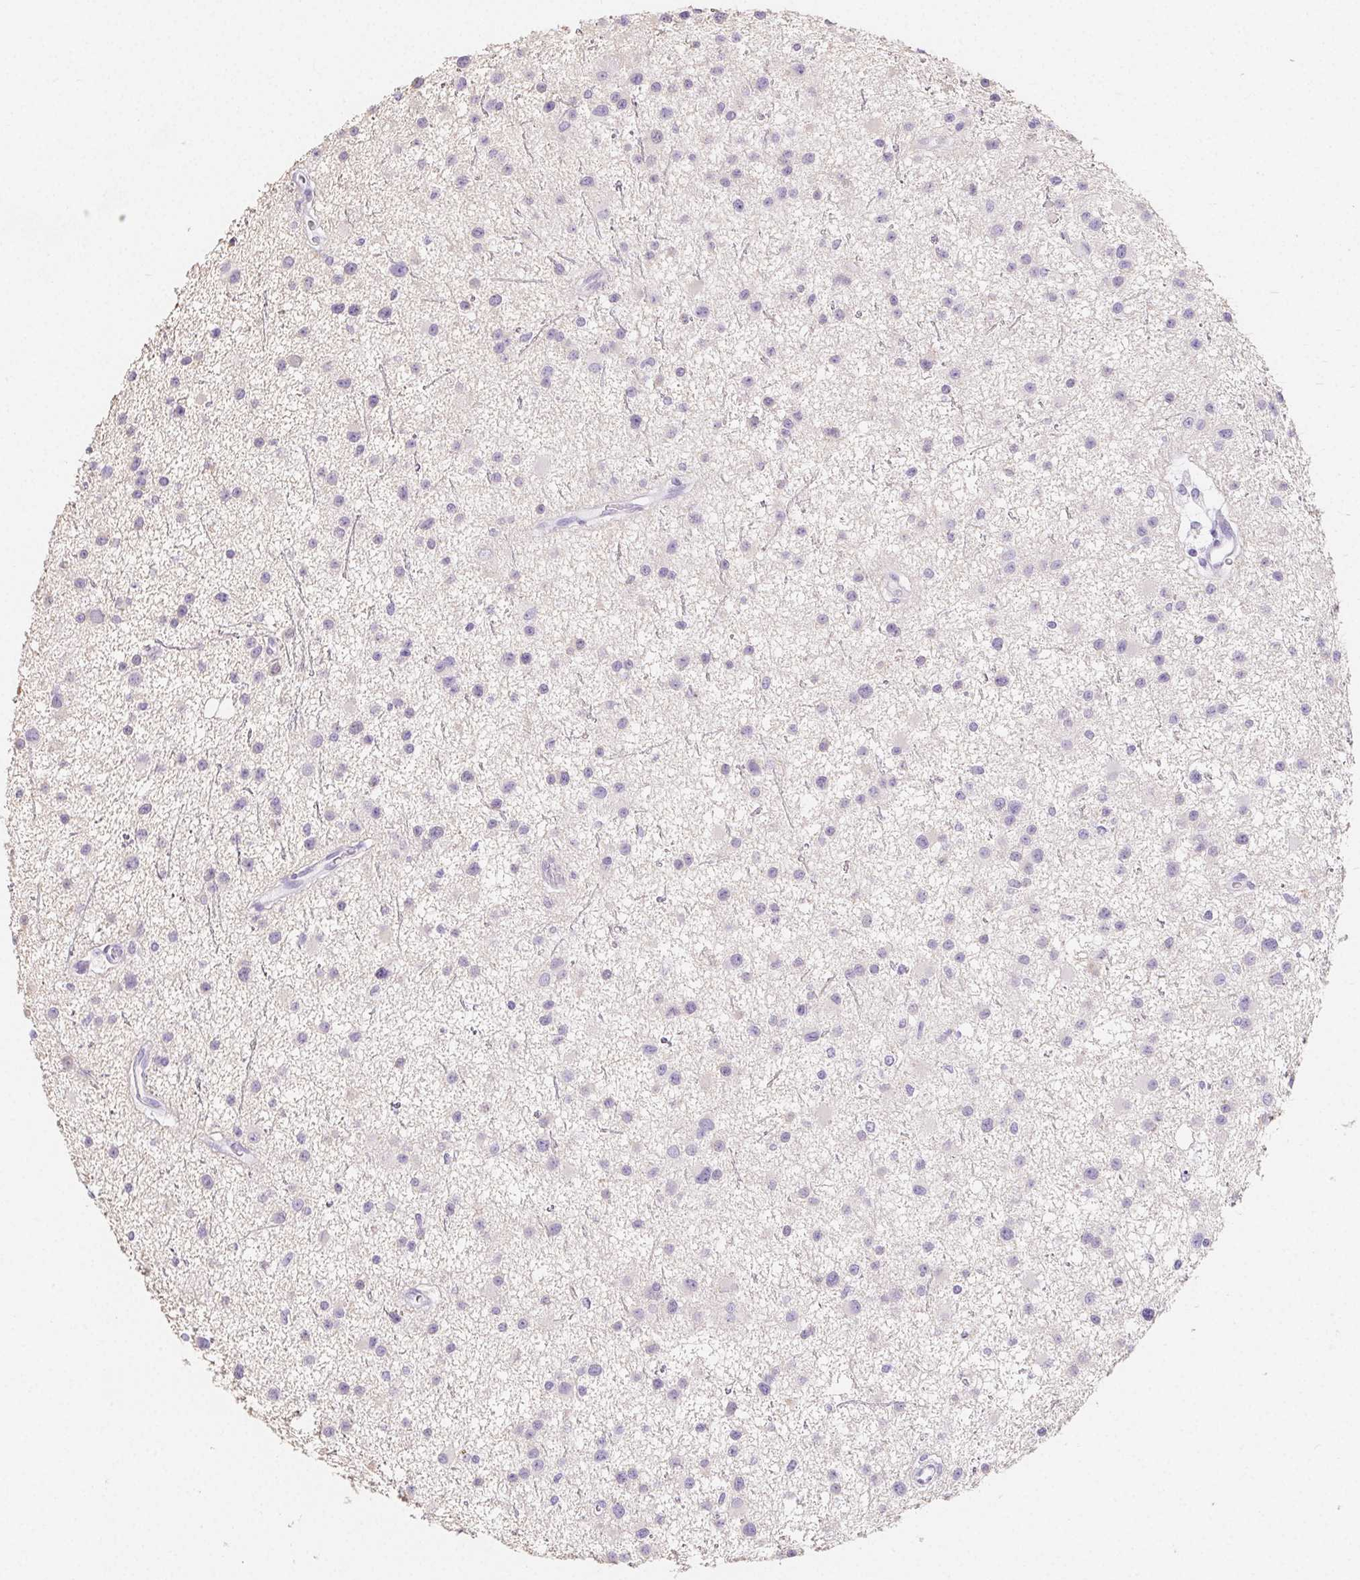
{"staining": {"intensity": "negative", "quantity": "none", "location": "none"}, "tissue": "glioma", "cell_type": "Tumor cells", "image_type": "cancer", "snomed": [{"axis": "morphology", "description": "Glioma, malignant, Low grade"}, {"axis": "topography", "description": "Brain"}], "caption": "Protein analysis of glioma displays no significant positivity in tumor cells.", "gene": "ZBBX", "patient": {"sex": "male", "age": 43}}